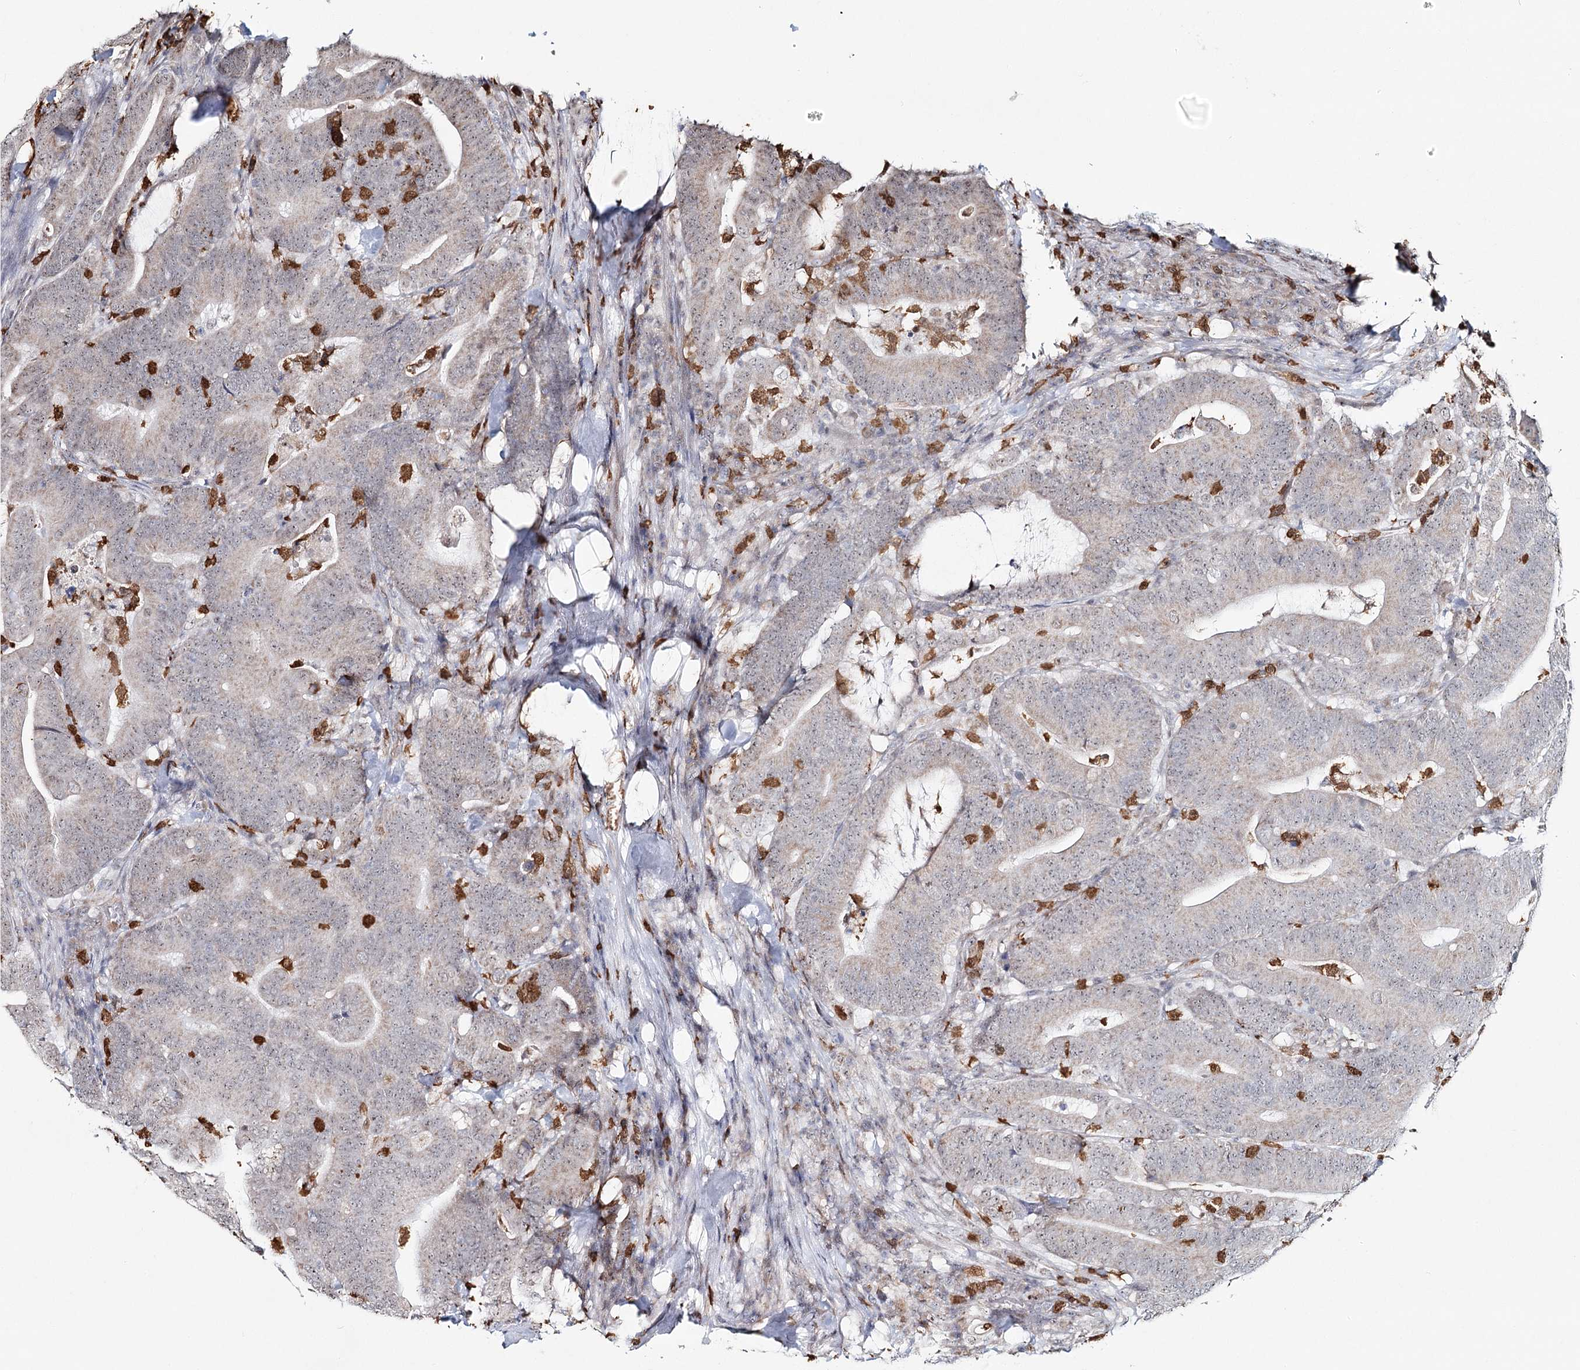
{"staining": {"intensity": "weak", "quantity": "25%-75%", "location": "cytoplasmic/membranous,nuclear"}, "tissue": "colorectal cancer", "cell_type": "Tumor cells", "image_type": "cancer", "snomed": [{"axis": "morphology", "description": "Adenocarcinoma, NOS"}, {"axis": "topography", "description": "Colon"}], "caption": "Brown immunohistochemical staining in colorectal adenocarcinoma displays weak cytoplasmic/membranous and nuclear staining in about 25%-75% of tumor cells.", "gene": "ATAD1", "patient": {"sex": "female", "age": 66}}